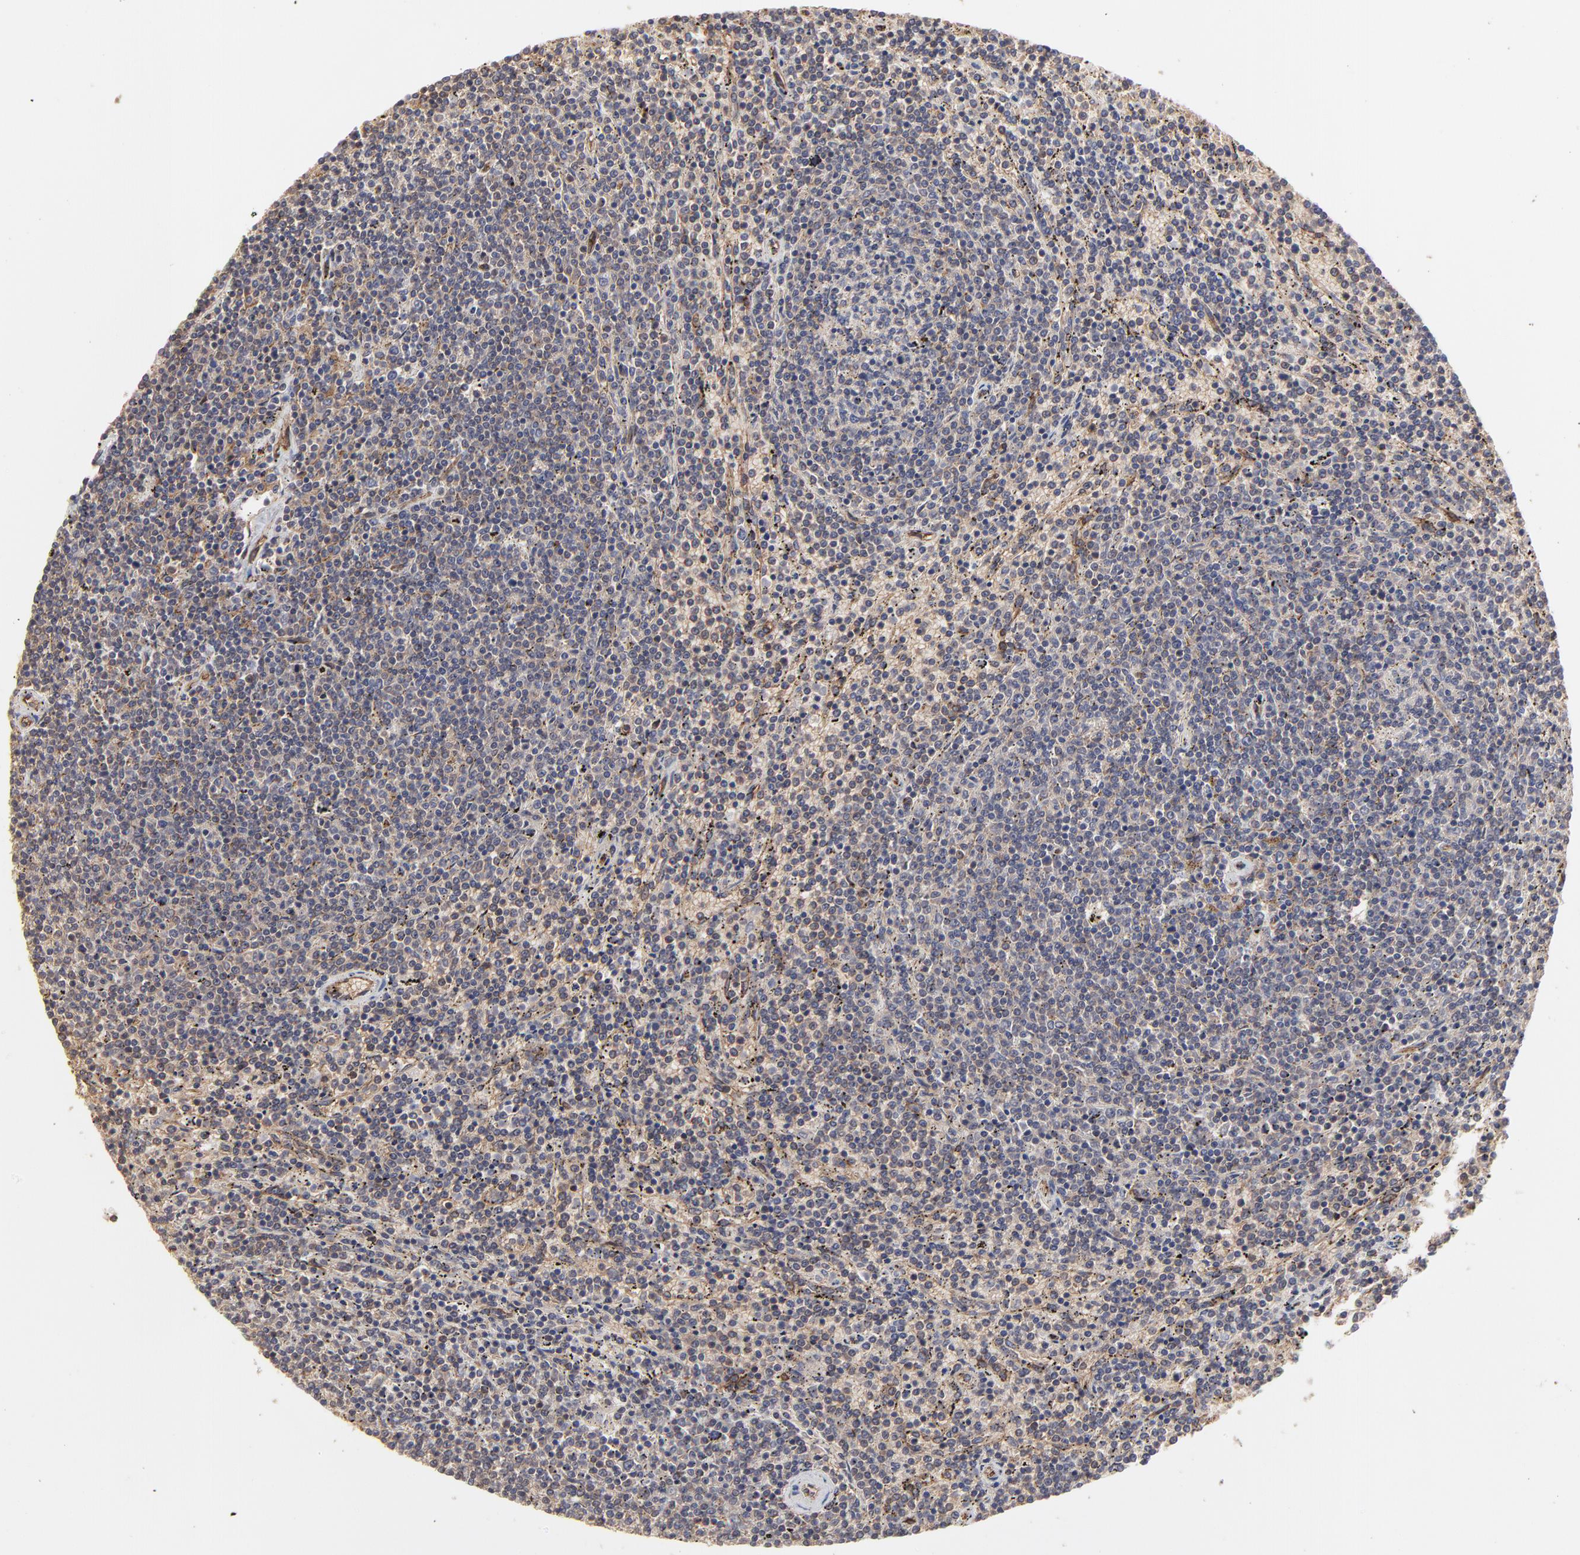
{"staining": {"intensity": "weak", "quantity": "<25%", "location": "cytoplasmic/membranous"}, "tissue": "lymphoma", "cell_type": "Tumor cells", "image_type": "cancer", "snomed": [{"axis": "morphology", "description": "Malignant lymphoma, non-Hodgkin's type, Low grade"}, {"axis": "topography", "description": "Spleen"}], "caption": "Malignant lymphoma, non-Hodgkin's type (low-grade) was stained to show a protein in brown. There is no significant expression in tumor cells.", "gene": "ARMT1", "patient": {"sex": "female", "age": 50}}